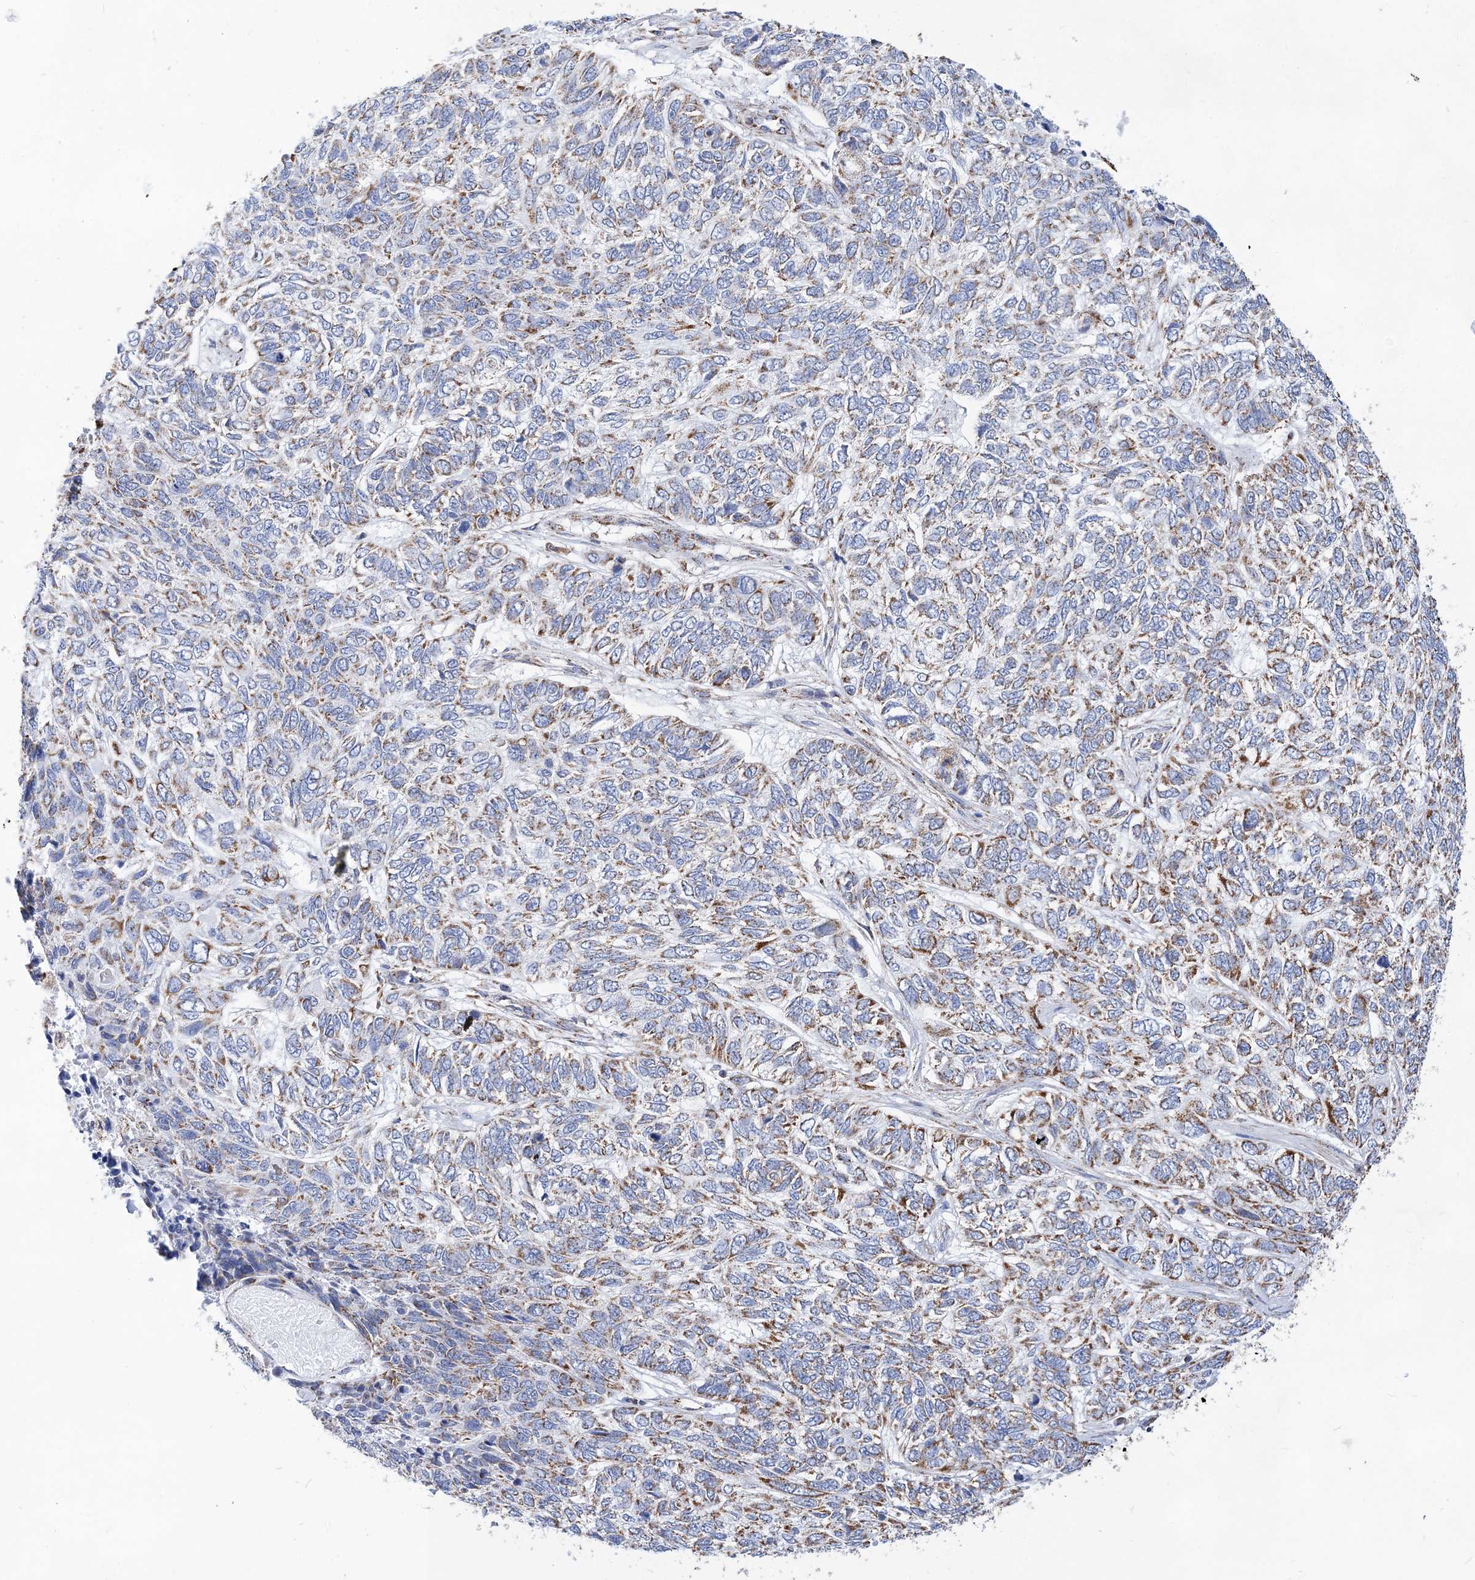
{"staining": {"intensity": "moderate", "quantity": "<25%", "location": "cytoplasmic/membranous"}, "tissue": "skin cancer", "cell_type": "Tumor cells", "image_type": "cancer", "snomed": [{"axis": "morphology", "description": "Basal cell carcinoma"}, {"axis": "topography", "description": "Skin"}], "caption": "Skin basal cell carcinoma tissue demonstrates moderate cytoplasmic/membranous expression in approximately <25% of tumor cells, visualized by immunohistochemistry.", "gene": "ACOT9", "patient": {"sex": "female", "age": 65}}